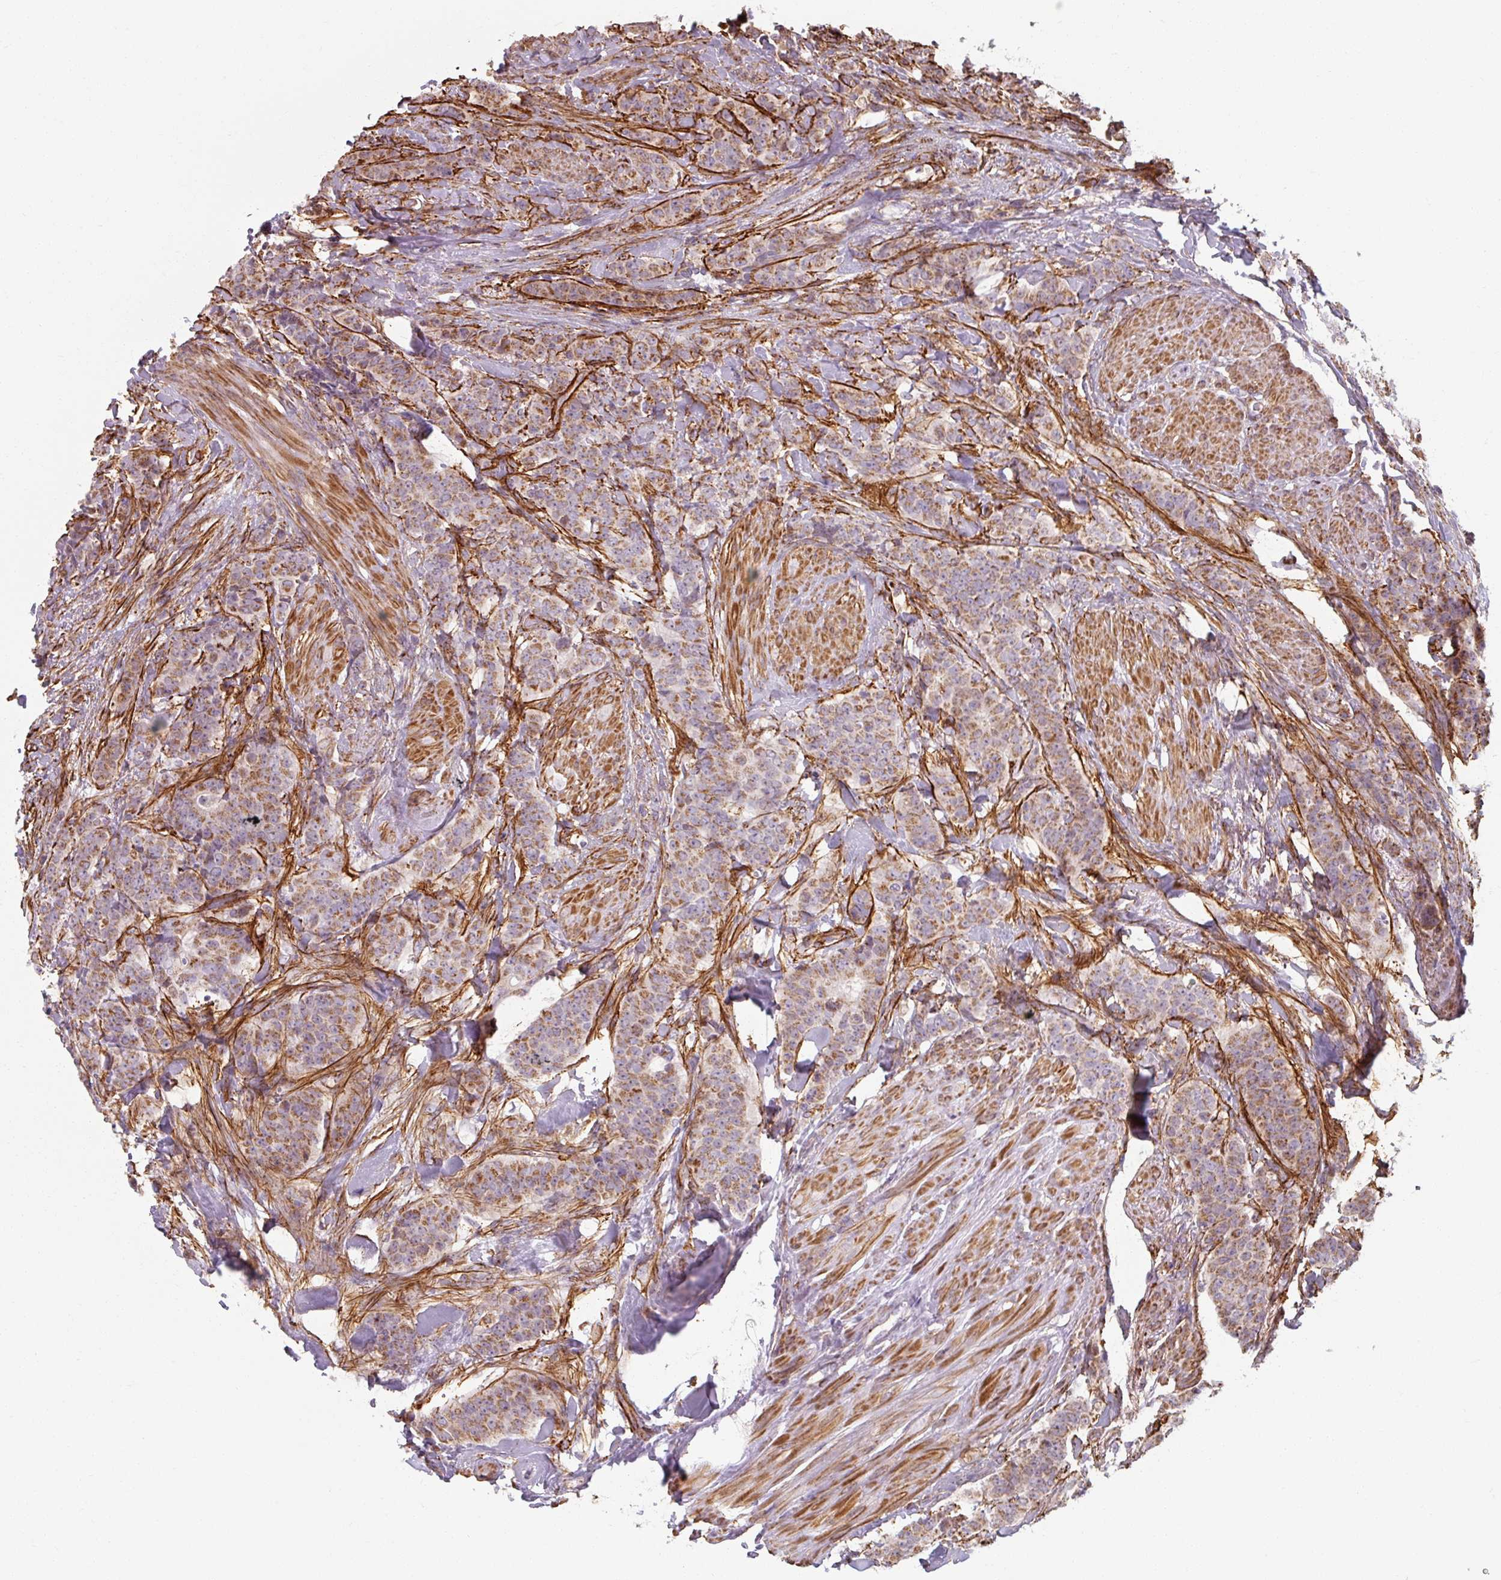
{"staining": {"intensity": "moderate", "quantity": "25%-75%", "location": "cytoplasmic/membranous"}, "tissue": "breast cancer", "cell_type": "Tumor cells", "image_type": "cancer", "snomed": [{"axis": "morphology", "description": "Duct carcinoma"}, {"axis": "topography", "description": "Breast"}], "caption": "Protein staining reveals moderate cytoplasmic/membranous expression in about 25%-75% of tumor cells in breast cancer (intraductal carcinoma). Using DAB (3,3'-diaminobenzidine) (brown) and hematoxylin (blue) stains, captured at high magnification using brightfield microscopy.", "gene": "MRPS5", "patient": {"sex": "female", "age": 40}}